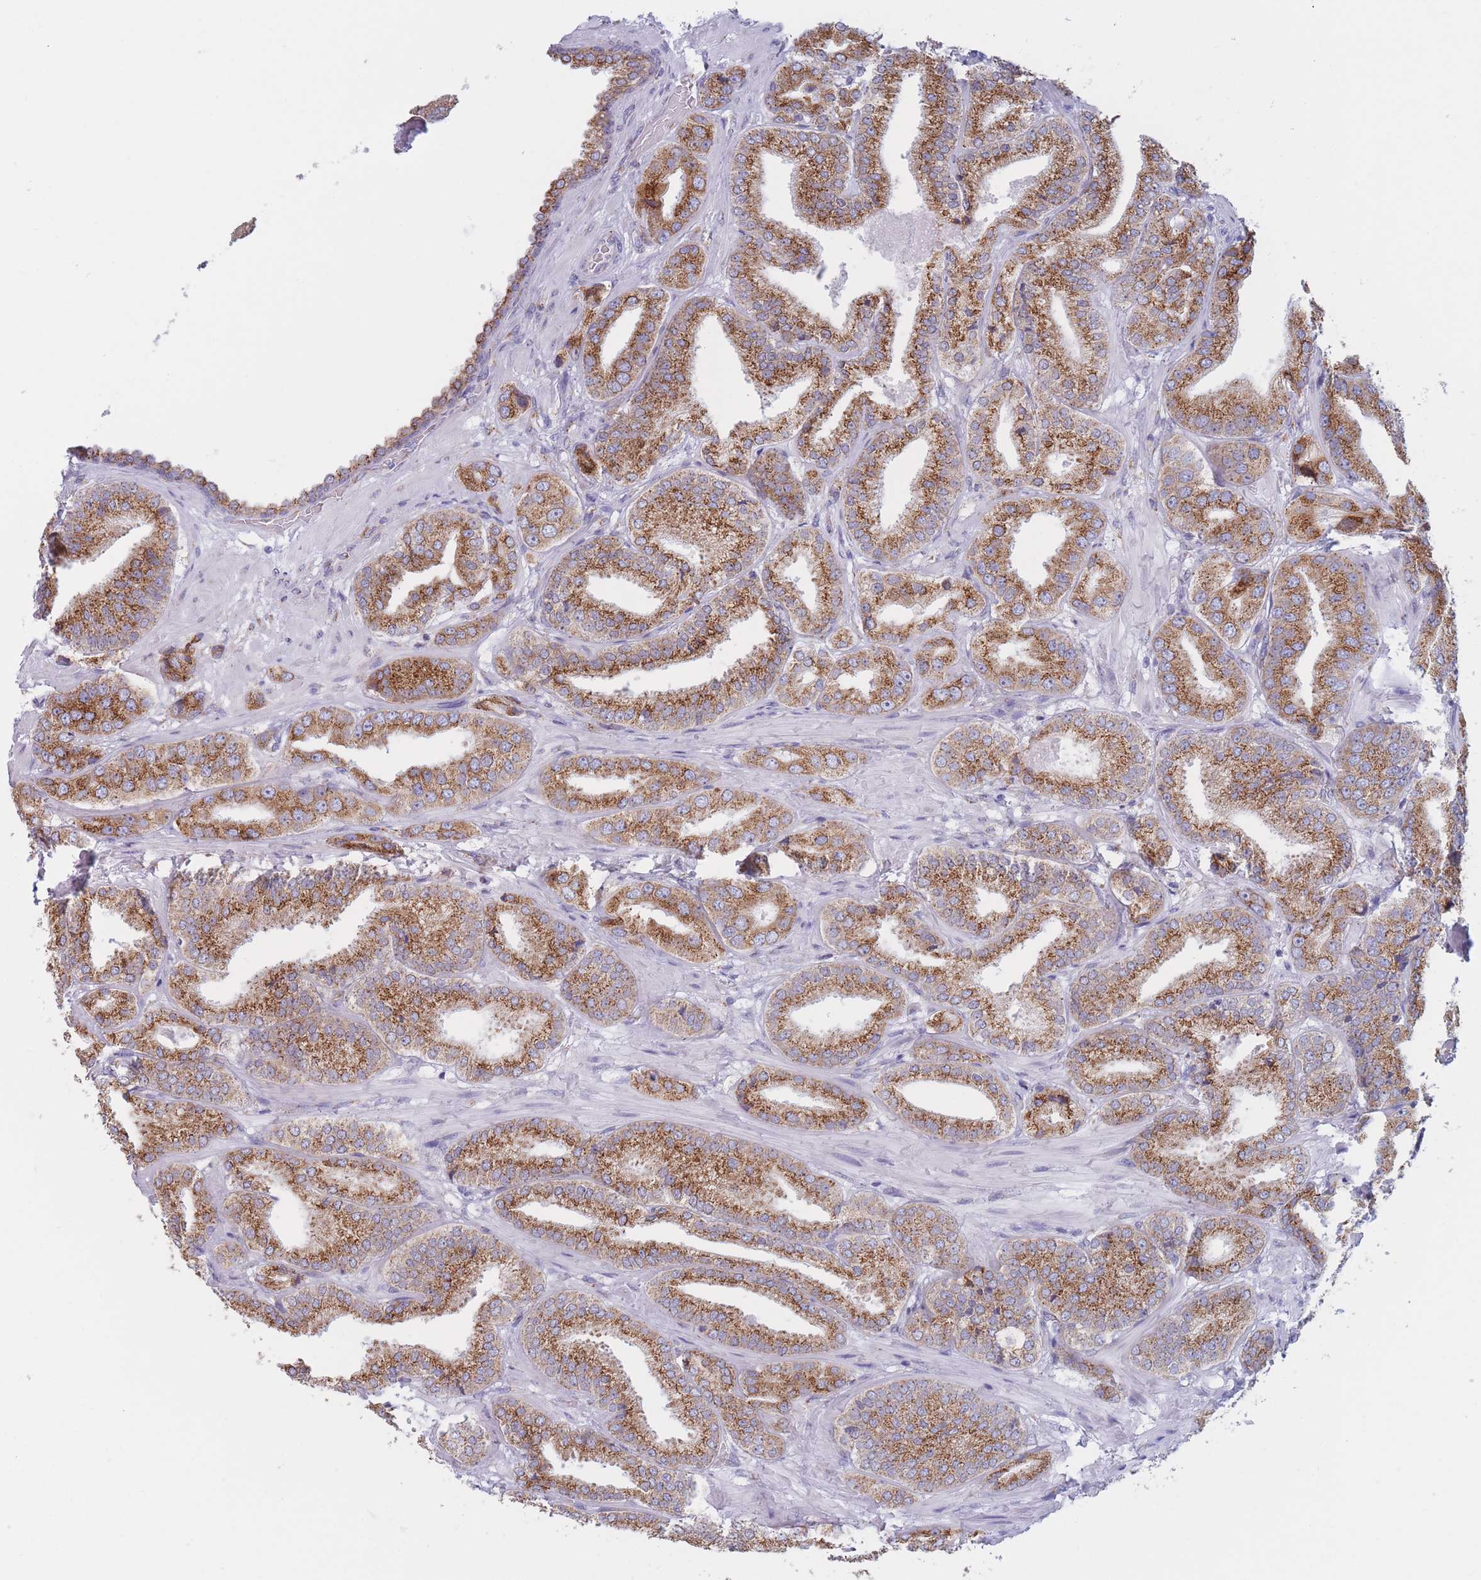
{"staining": {"intensity": "strong", "quantity": ">75%", "location": "cytoplasmic/membranous"}, "tissue": "prostate cancer", "cell_type": "Tumor cells", "image_type": "cancer", "snomed": [{"axis": "morphology", "description": "Adenocarcinoma, High grade"}, {"axis": "topography", "description": "Prostate"}], "caption": "DAB immunohistochemical staining of prostate high-grade adenocarcinoma exhibits strong cytoplasmic/membranous protein expression in approximately >75% of tumor cells.", "gene": "MRPL30", "patient": {"sex": "male", "age": 63}}